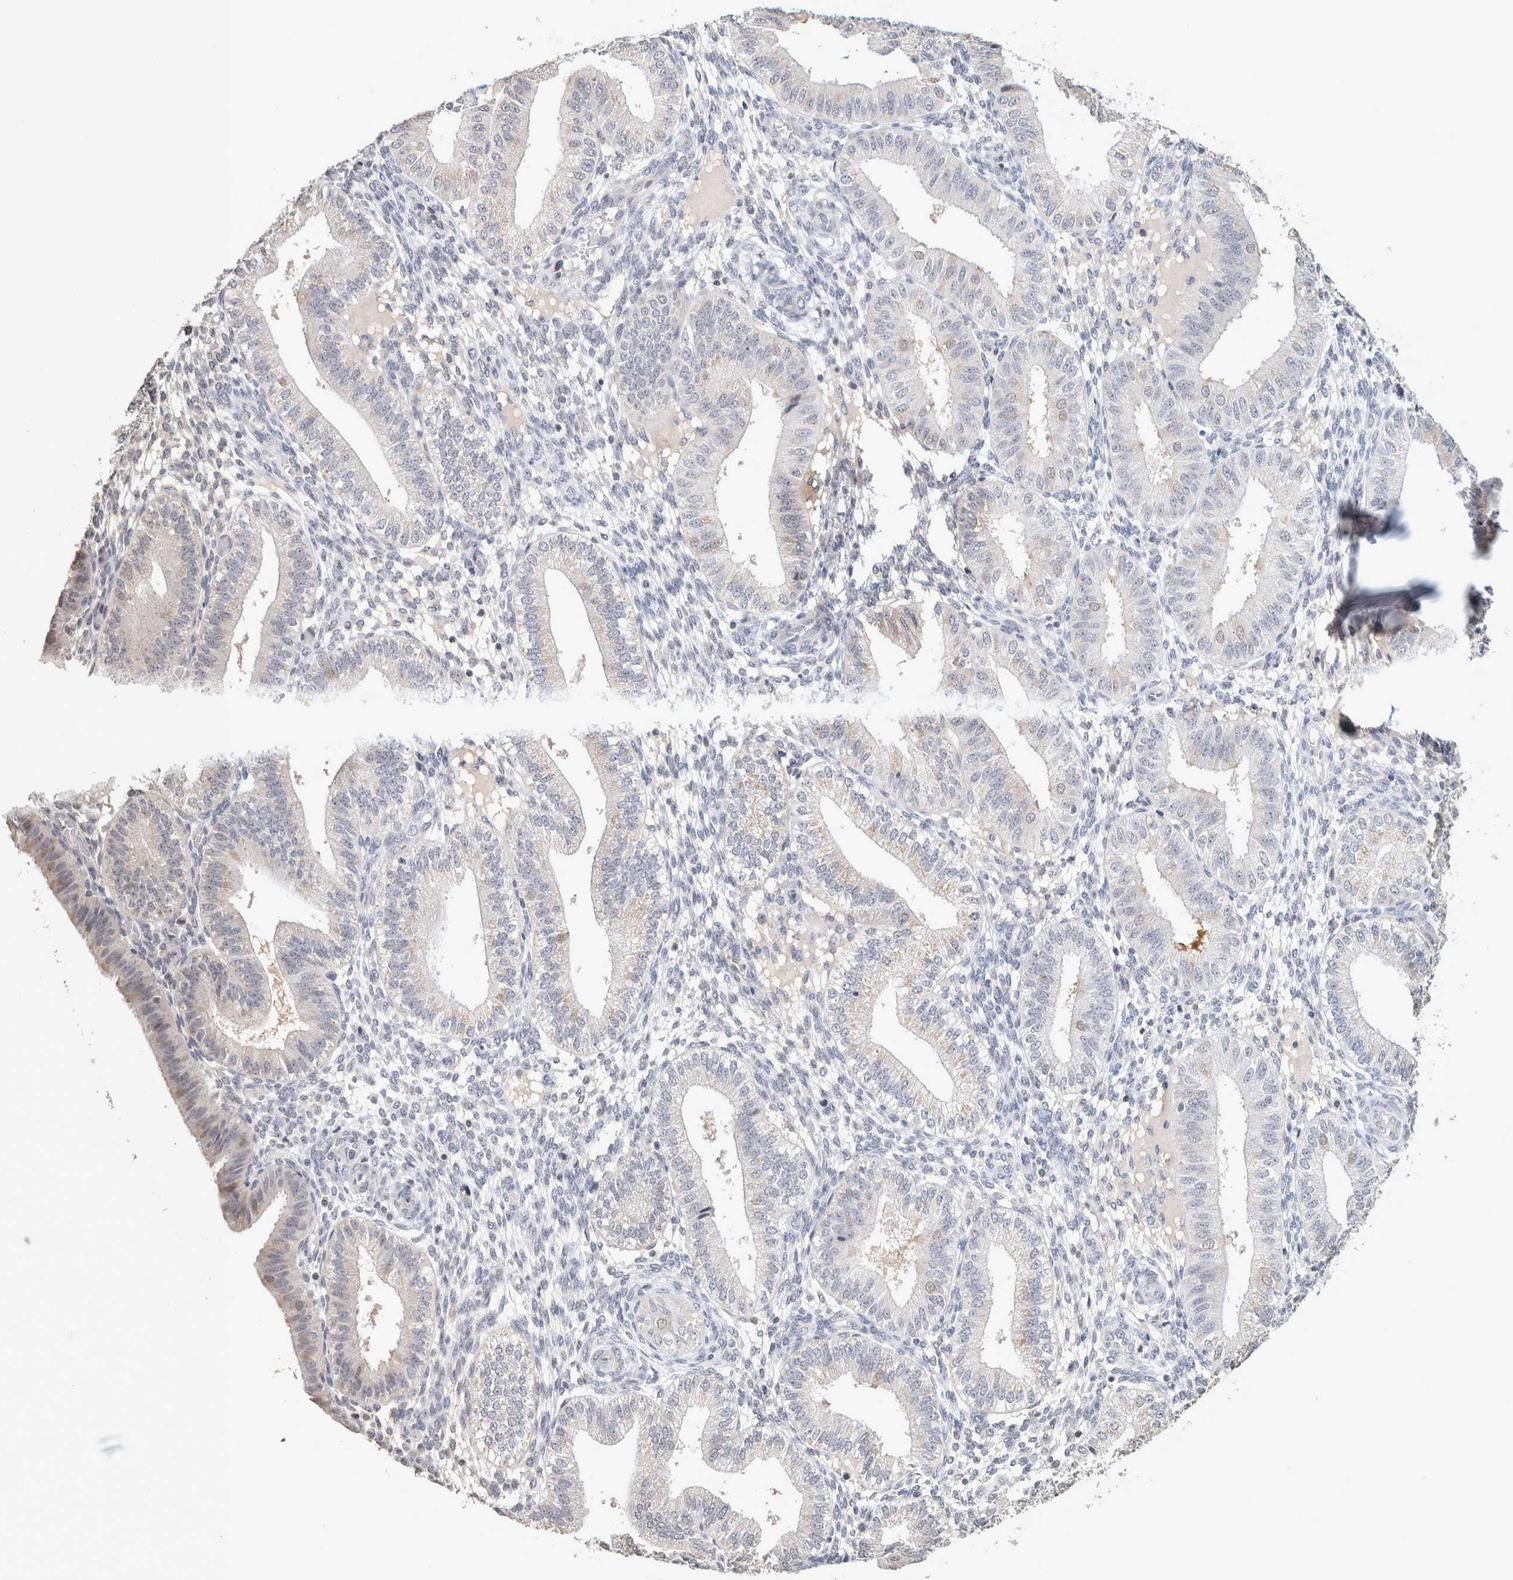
{"staining": {"intensity": "negative", "quantity": "none", "location": "none"}, "tissue": "endometrium", "cell_type": "Cells in endometrial stroma", "image_type": "normal", "snomed": [{"axis": "morphology", "description": "Normal tissue, NOS"}, {"axis": "topography", "description": "Endometrium"}], "caption": "Protein analysis of benign endometrium reveals no significant staining in cells in endometrial stroma. The staining was performed using DAB to visualize the protein expression in brown, while the nuclei were stained in blue with hematoxylin (Magnification: 20x).", "gene": "CRAT", "patient": {"sex": "female", "age": 39}}